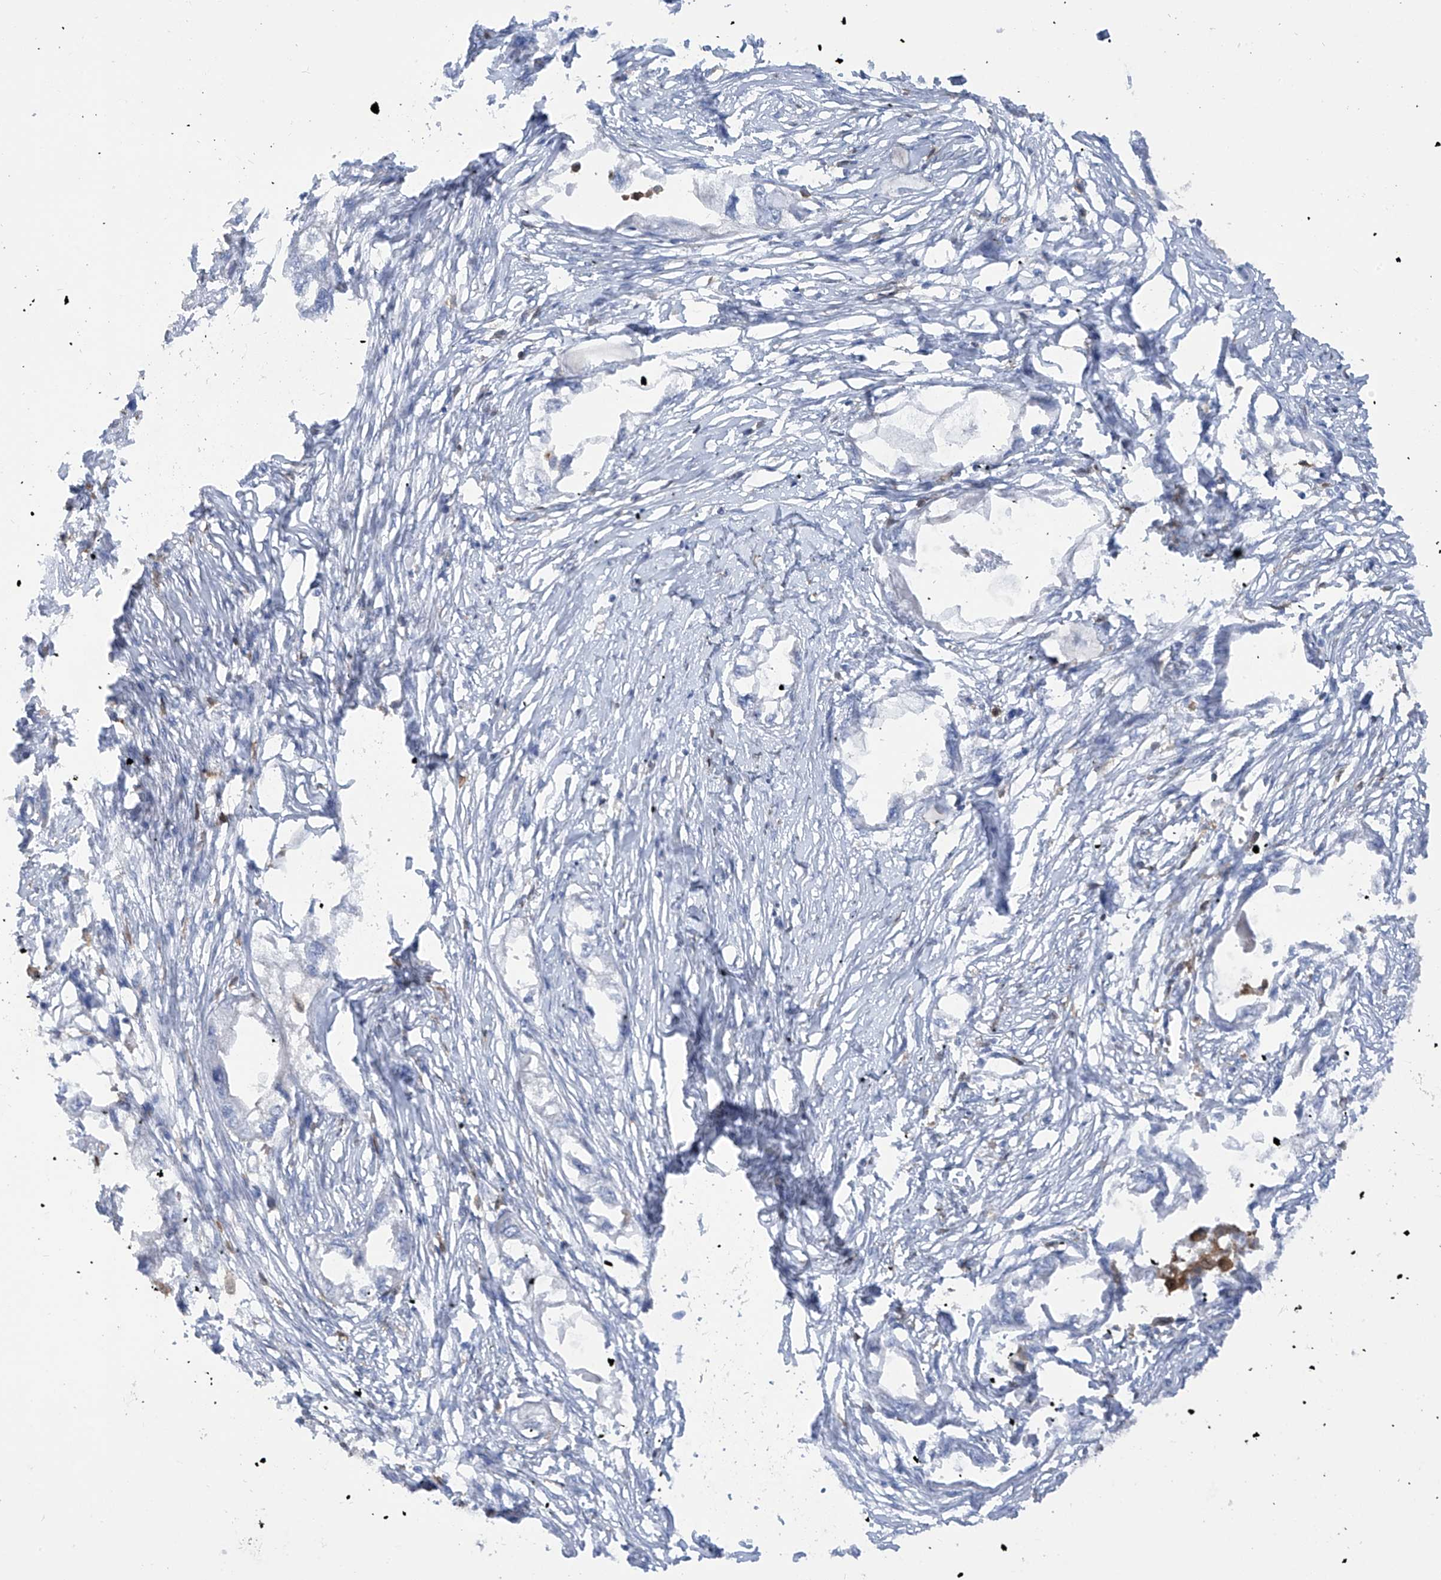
{"staining": {"intensity": "negative", "quantity": "none", "location": "none"}, "tissue": "endometrial cancer", "cell_type": "Tumor cells", "image_type": "cancer", "snomed": [{"axis": "morphology", "description": "Adenocarcinoma, NOS"}, {"axis": "morphology", "description": "Adenocarcinoma, metastatic, NOS"}, {"axis": "topography", "description": "Adipose tissue"}, {"axis": "topography", "description": "Endometrium"}], "caption": "Tumor cells show no significant positivity in endometrial adenocarcinoma.", "gene": "TRMT2B", "patient": {"sex": "female", "age": 67}}